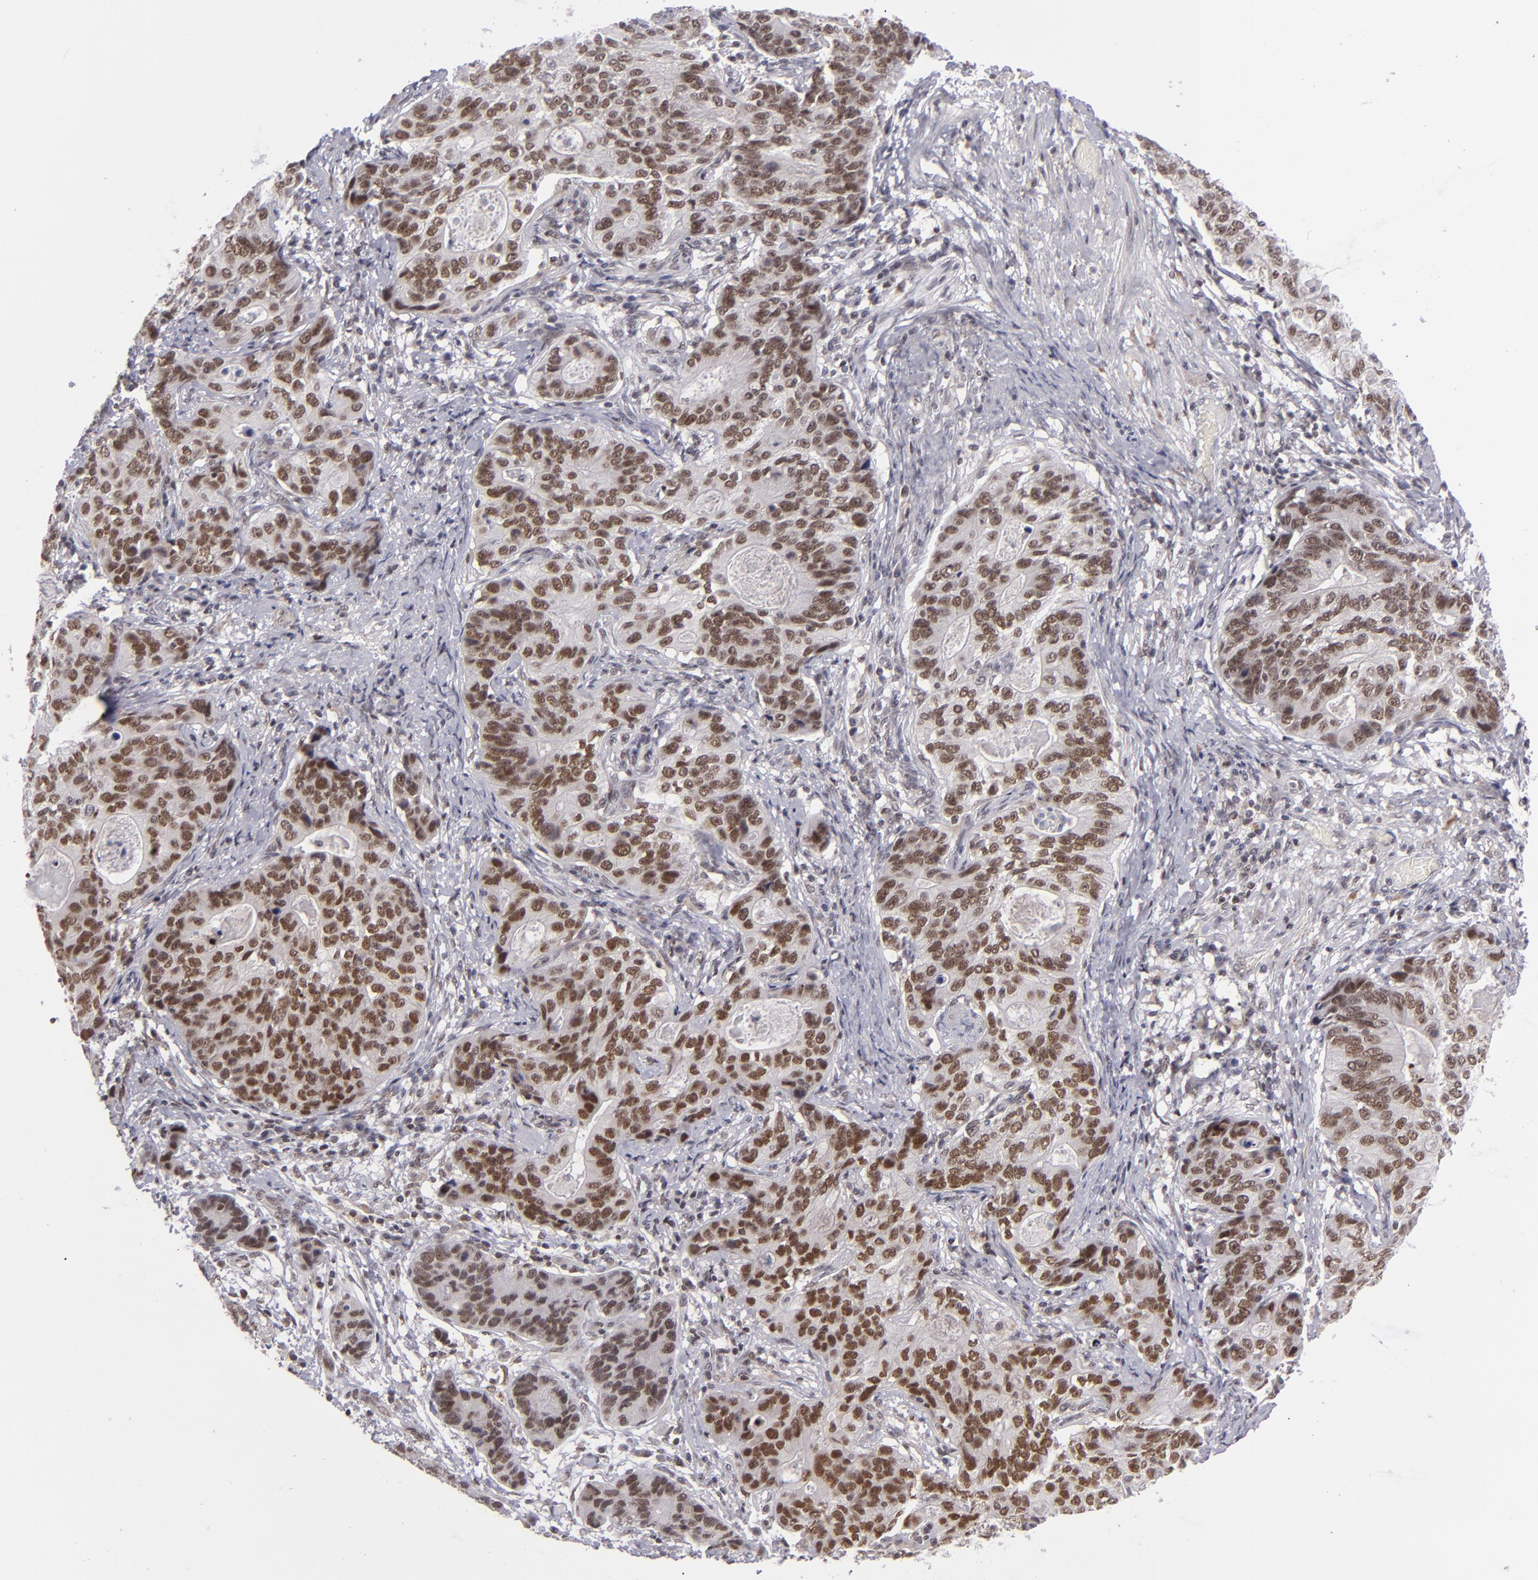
{"staining": {"intensity": "moderate", "quantity": ">75%", "location": "nuclear"}, "tissue": "stomach cancer", "cell_type": "Tumor cells", "image_type": "cancer", "snomed": [{"axis": "morphology", "description": "Adenocarcinoma, NOS"}, {"axis": "topography", "description": "Esophagus"}, {"axis": "topography", "description": "Stomach"}], "caption": "DAB (3,3'-diaminobenzidine) immunohistochemical staining of stomach adenocarcinoma reveals moderate nuclear protein expression in about >75% of tumor cells.", "gene": "MLLT3", "patient": {"sex": "male", "age": 74}}